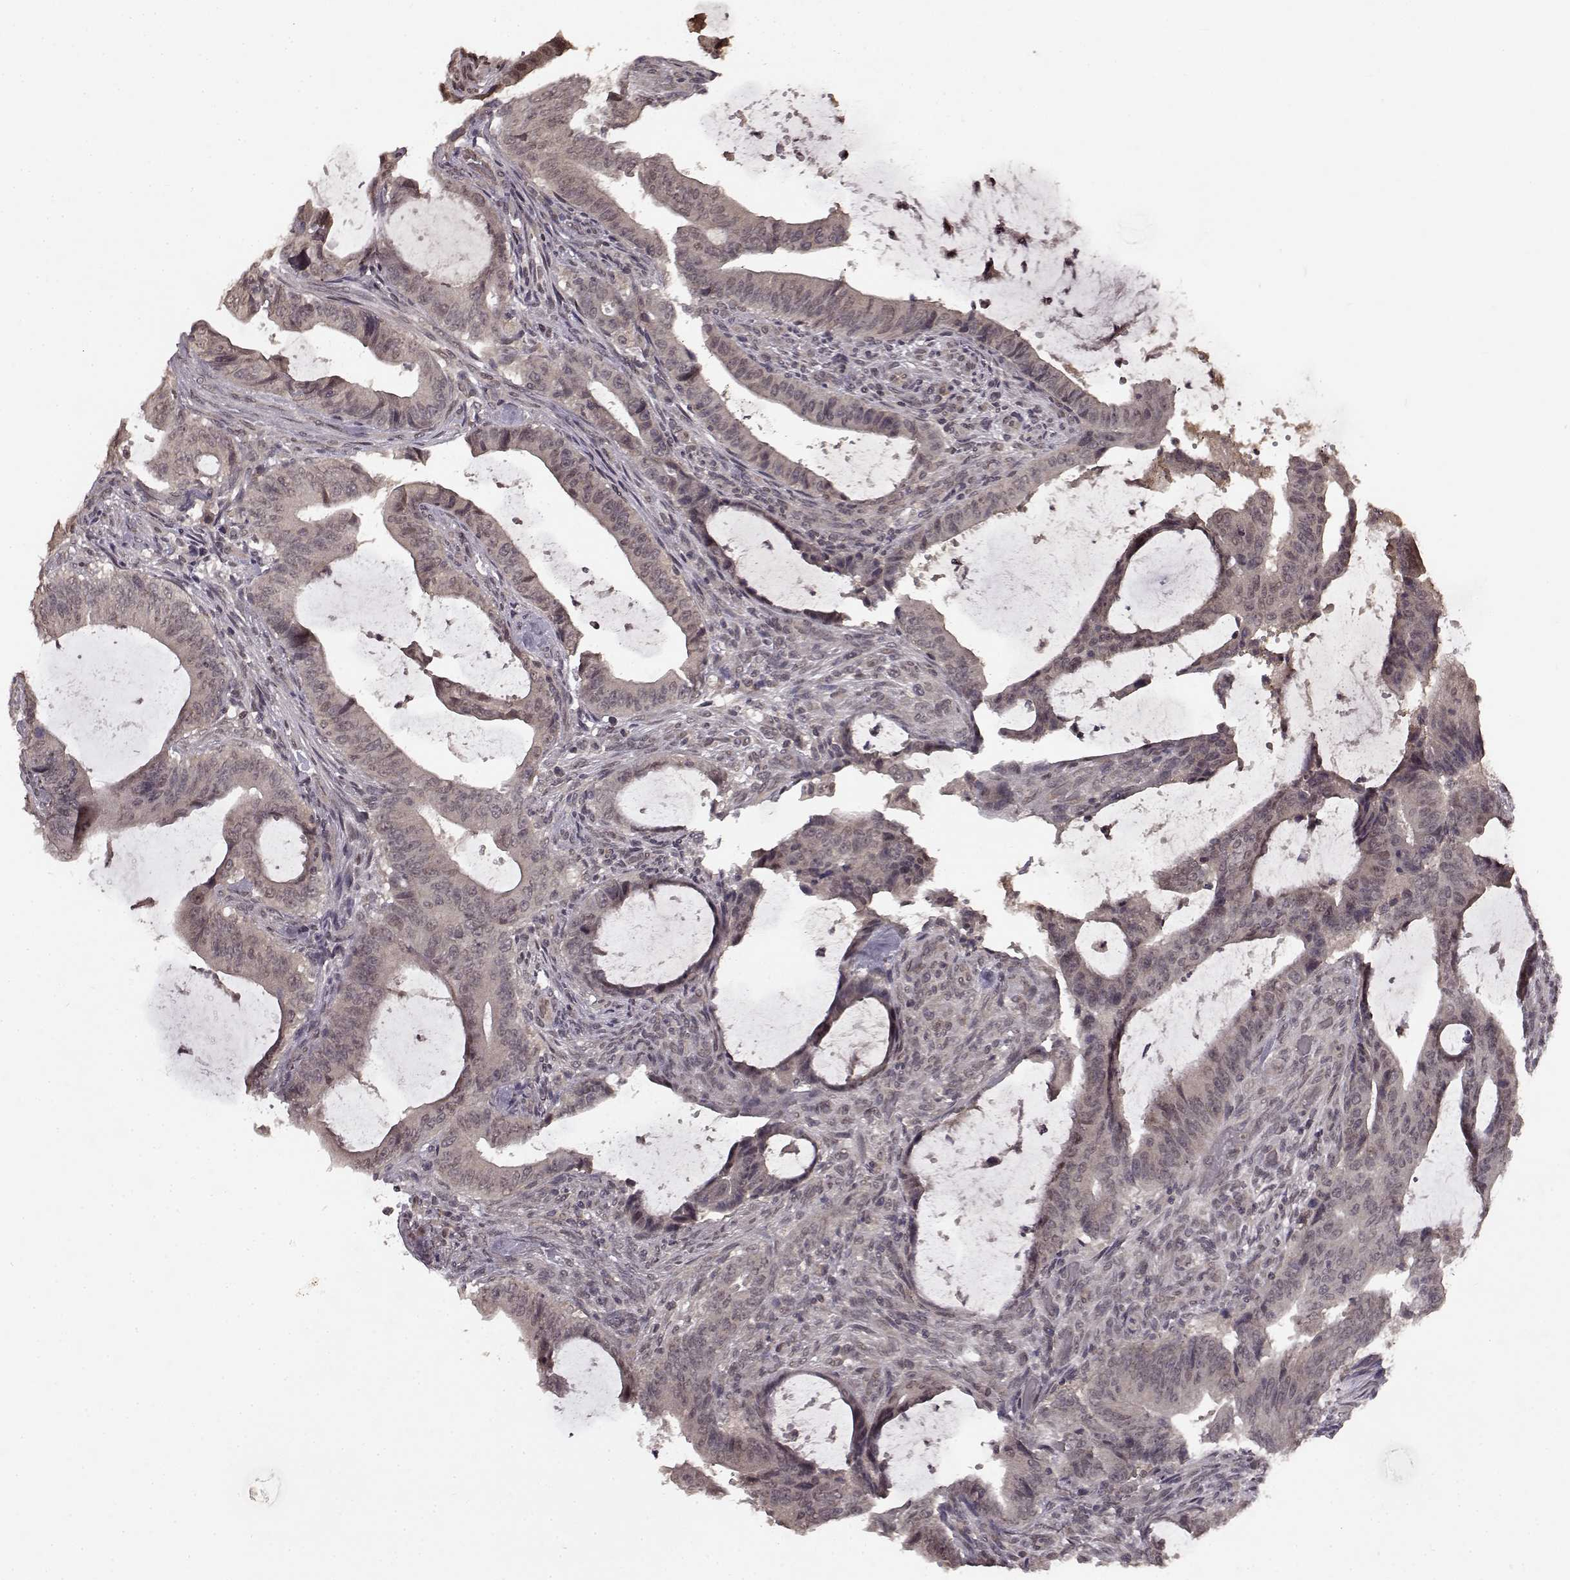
{"staining": {"intensity": "weak", "quantity": "<25%", "location": "cytoplasmic/membranous"}, "tissue": "colorectal cancer", "cell_type": "Tumor cells", "image_type": "cancer", "snomed": [{"axis": "morphology", "description": "Adenocarcinoma, NOS"}, {"axis": "topography", "description": "Colon"}], "caption": "This is a image of immunohistochemistry (IHC) staining of adenocarcinoma (colorectal), which shows no expression in tumor cells.", "gene": "NTRK2", "patient": {"sex": "female", "age": 43}}